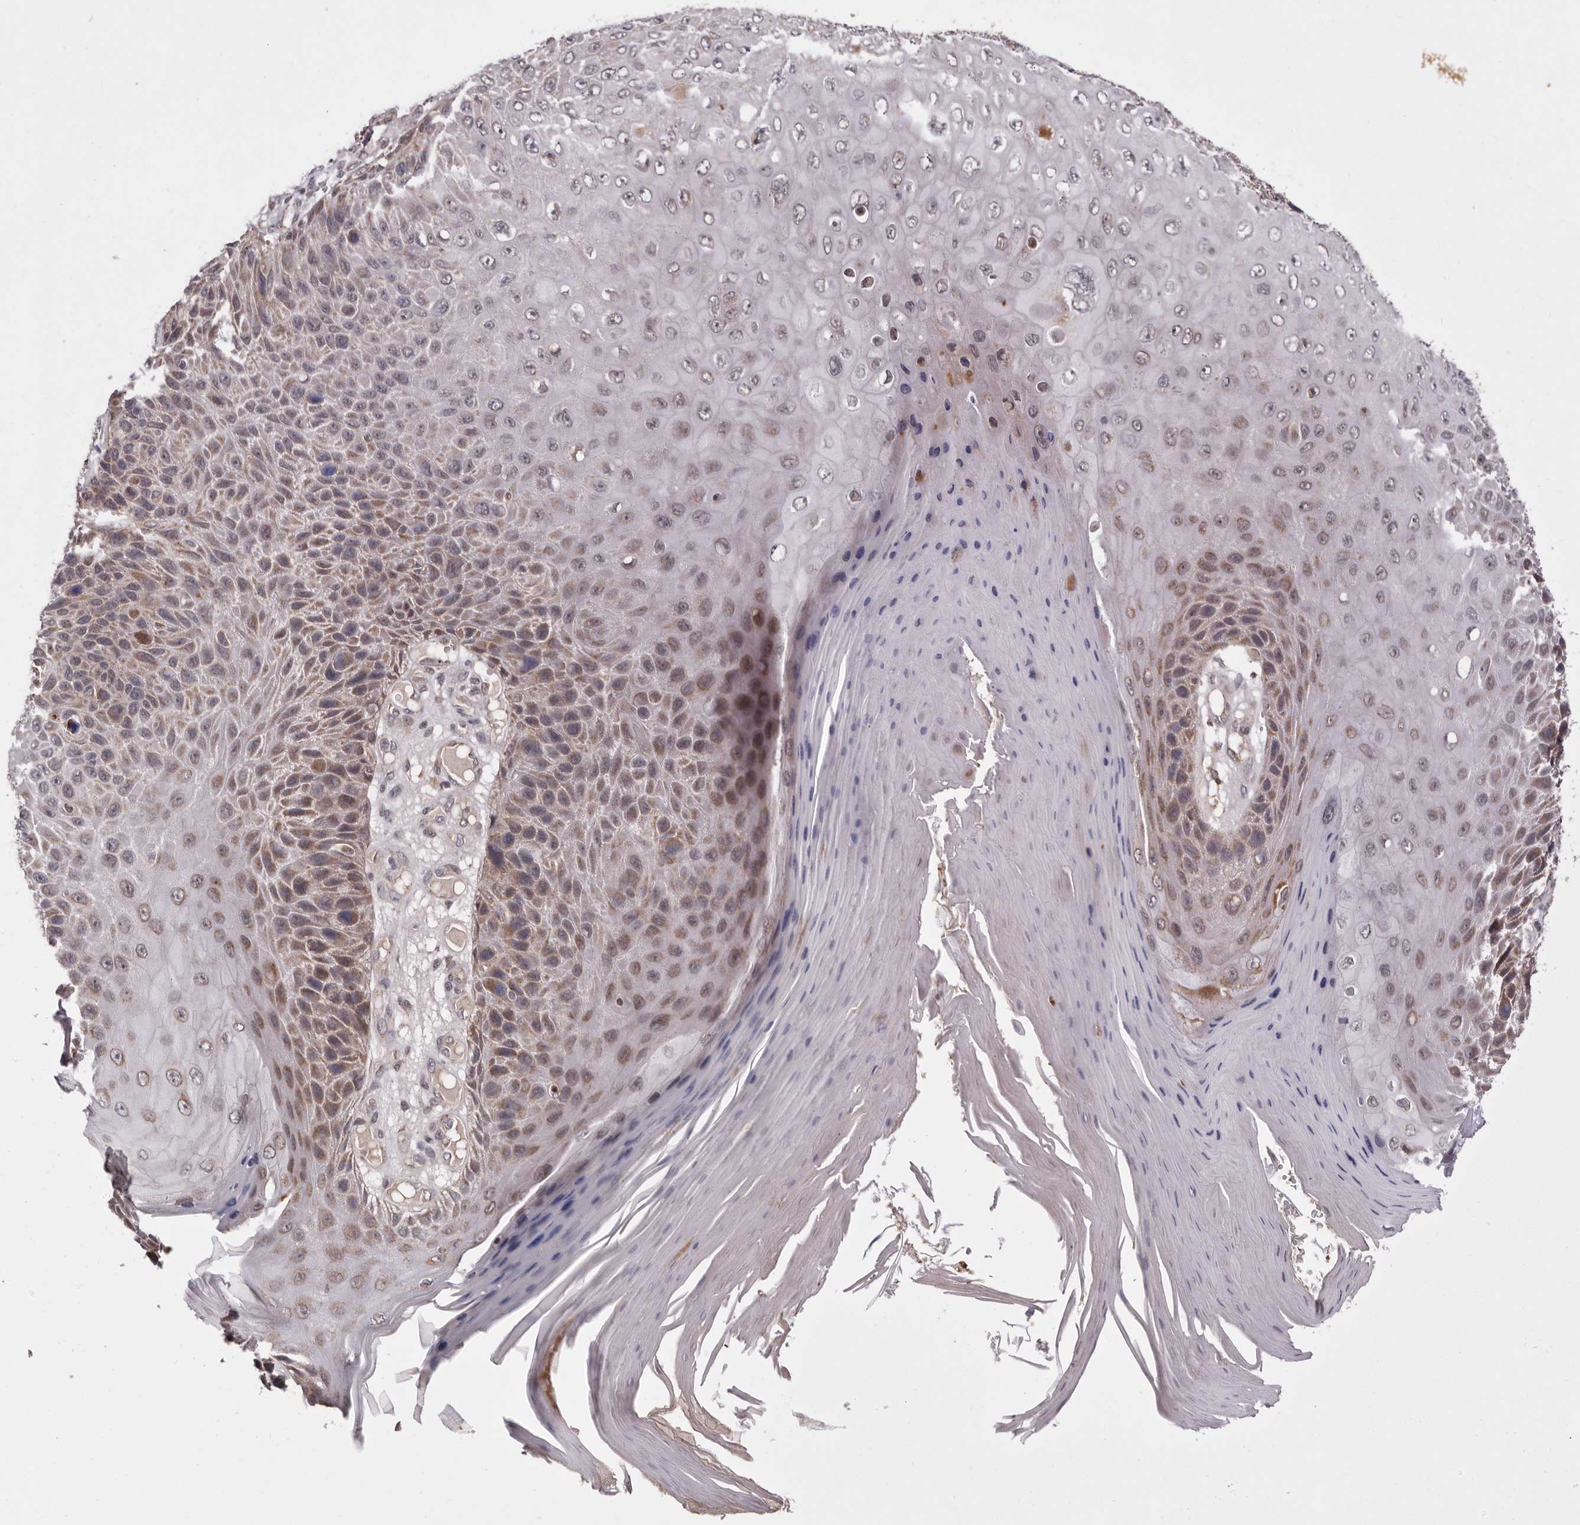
{"staining": {"intensity": "moderate", "quantity": "25%-75%", "location": "cytoplasmic/membranous,nuclear"}, "tissue": "skin cancer", "cell_type": "Tumor cells", "image_type": "cancer", "snomed": [{"axis": "morphology", "description": "Squamous cell carcinoma, NOS"}, {"axis": "topography", "description": "Skin"}], "caption": "An immunohistochemistry (IHC) micrograph of tumor tissue is shown. Protein staining in brown shows moderate cytoplasmic/membranous and nuclear positivity in skin squamous cell carcinoma within tumor cells. The protein is shown in brown color, while the nuclei are stained blue.", "gene": "MOGAT2", "patient": {"sex": "female", "age": 88}}